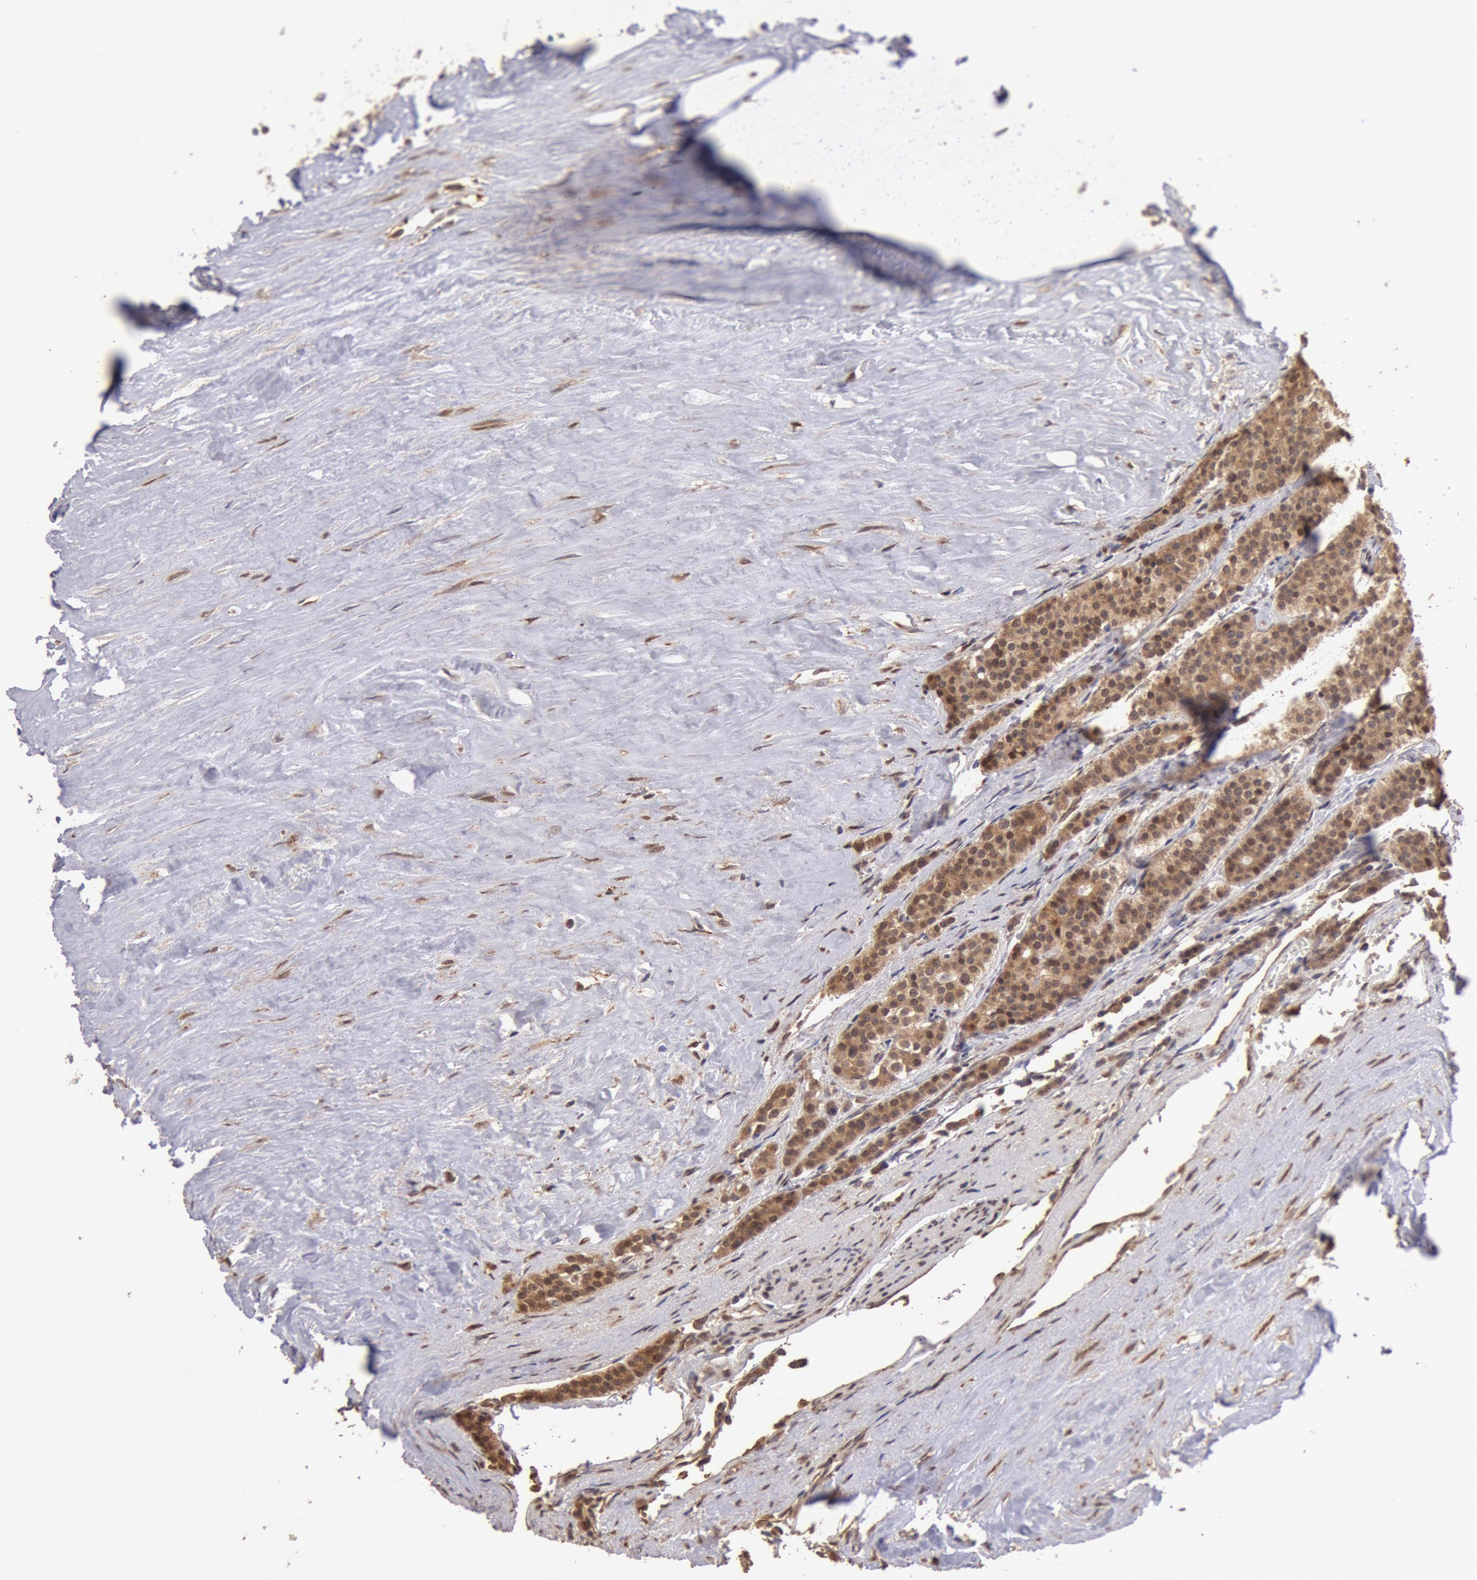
{"staining": {"intensity": "strong", "quantity": ">75%", "location": "cytoplasmic/membranous"}, "tissue": "carcinoid", "cell_type": "Tumor cells", "image_type": "cancer", "snomed": [{"axis": "morphology", "description": "Carcinoid, malignant, NOS"}, {"axis": "topography", "description": "Small intestine"}], "caption": "Immunohistochemical staining of human carcinoid shows high levels of strong cytoplasmic/membranous protein expression in approximately >75% of tumor cells. (Stains: DAB in brown, nuclei in blue, Microscopy: brightfield microscopy at high magnification).", "gene": "COMT", "patient": {"sex": "male", "age": 63}}